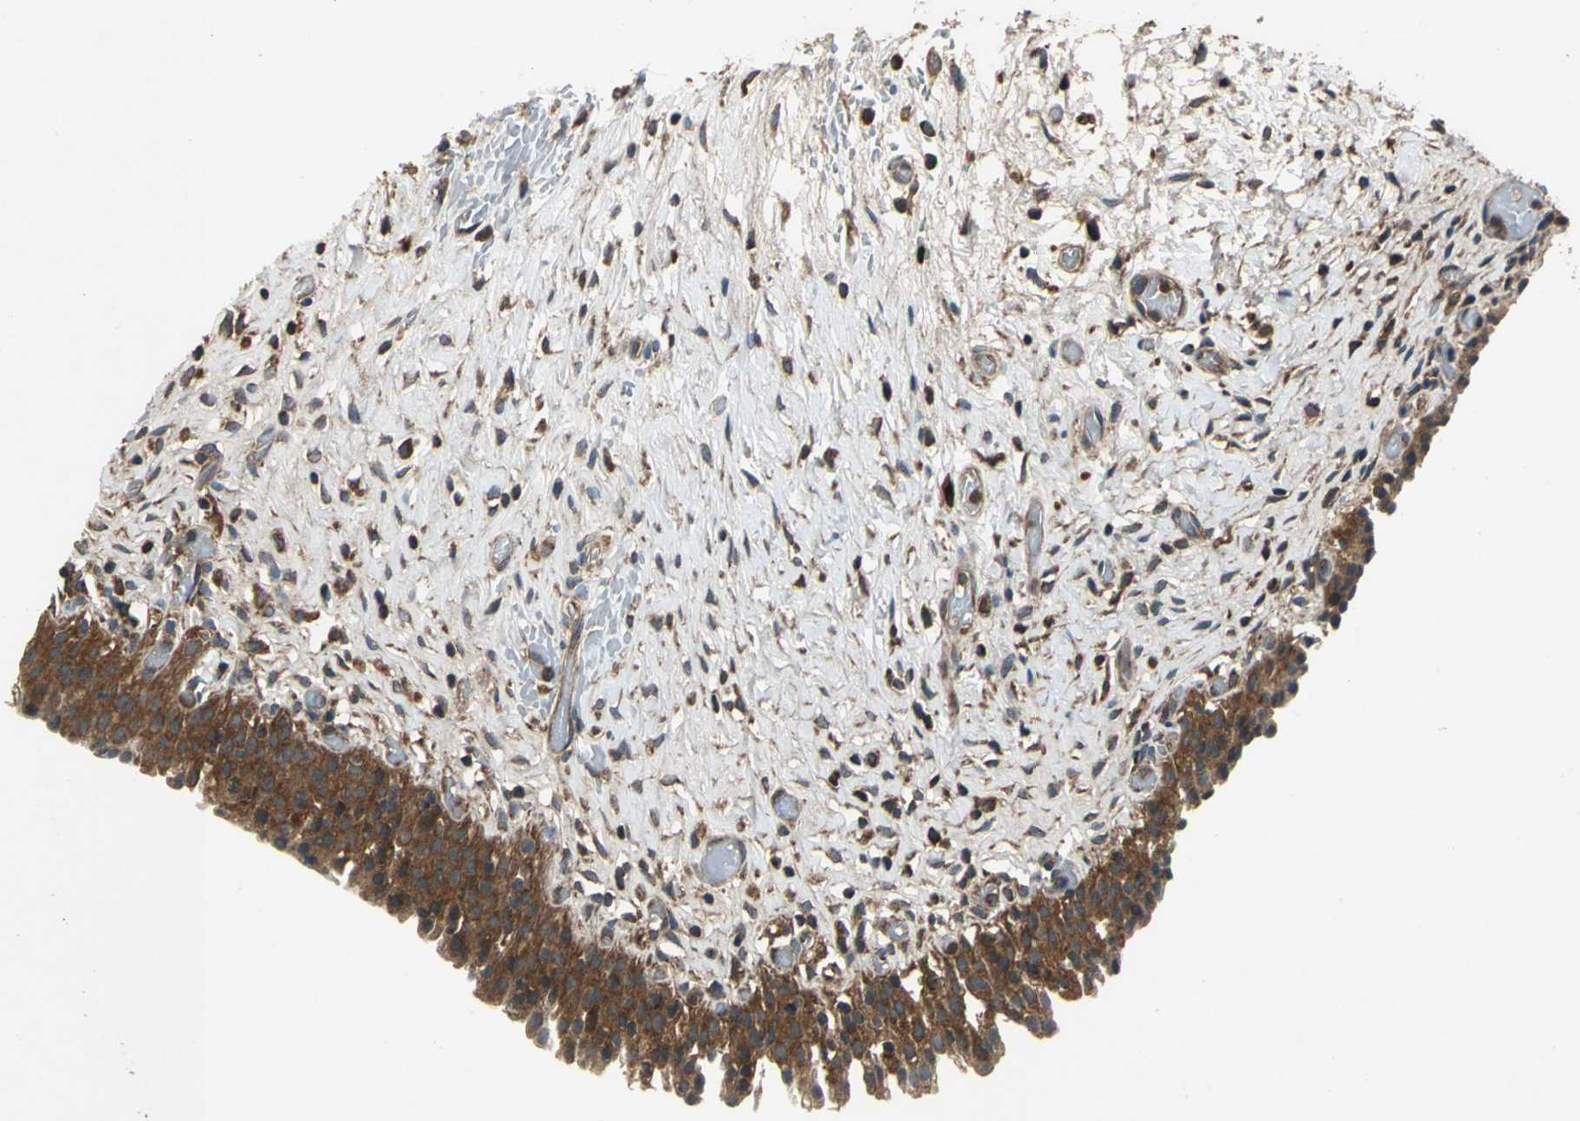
{"staining": {"intensity": "strong", "quantity": ">75%", "location": "cytoplasmic/membranous"}, "tissue": "urinary bladder", "cell_type": "Urothelial cells", "image_type": "normal", "snomed": [{"axis": "morphology", "description": "Normal tissue, NOS"}, {"axis": "topography", "description": "Urinary bladder"}], "caption": "Immunohistochemistry (IHC) micrograph of benign urinary bladder stained for a protein (brown), which shows high levels of strong cytoplasmic/membranous positivity in approximately >75% of urothelial cells.", "gene": "ZNF608", "patient": {"sex": "male", "age": 51}}